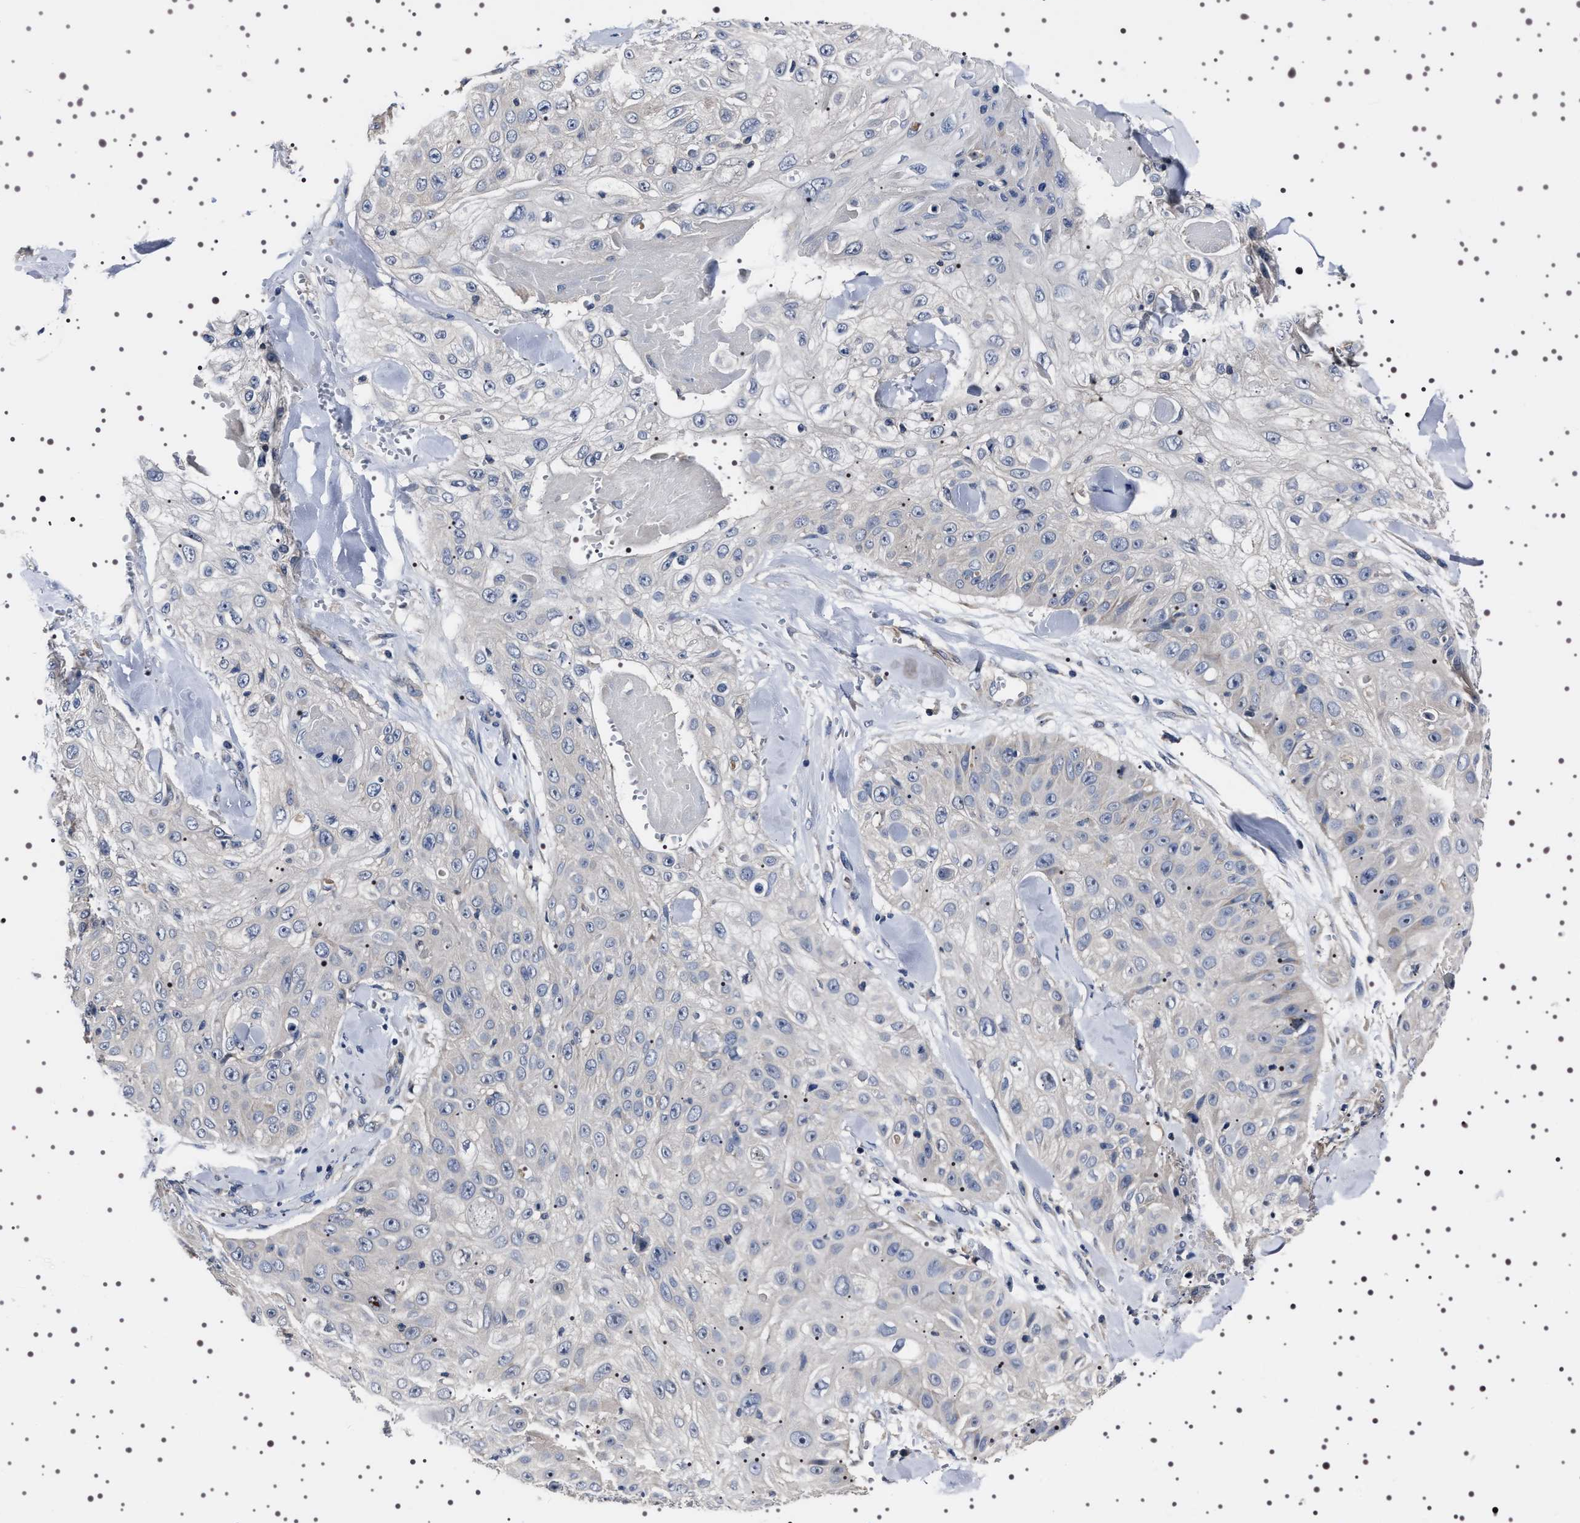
{"staining": {"intensity": "negative", "quantity": "none", "location": "none"}, "tissue": "skin cancer", "cell_type": "Tumor cells", "image_type": "cancer", "snomed": [{"axis": "morphology", "description": "Squamous cell carcinoma, NOS"}, {"axis": "topography", "description": "Skin"}], "caption": "Immunohistochemical staining of squamous cell carcinoma (skin) exhibits no significant positivity in tumor cells.", "gene": "TARBP1", "patient": {"sex": "male", "age": 86}}